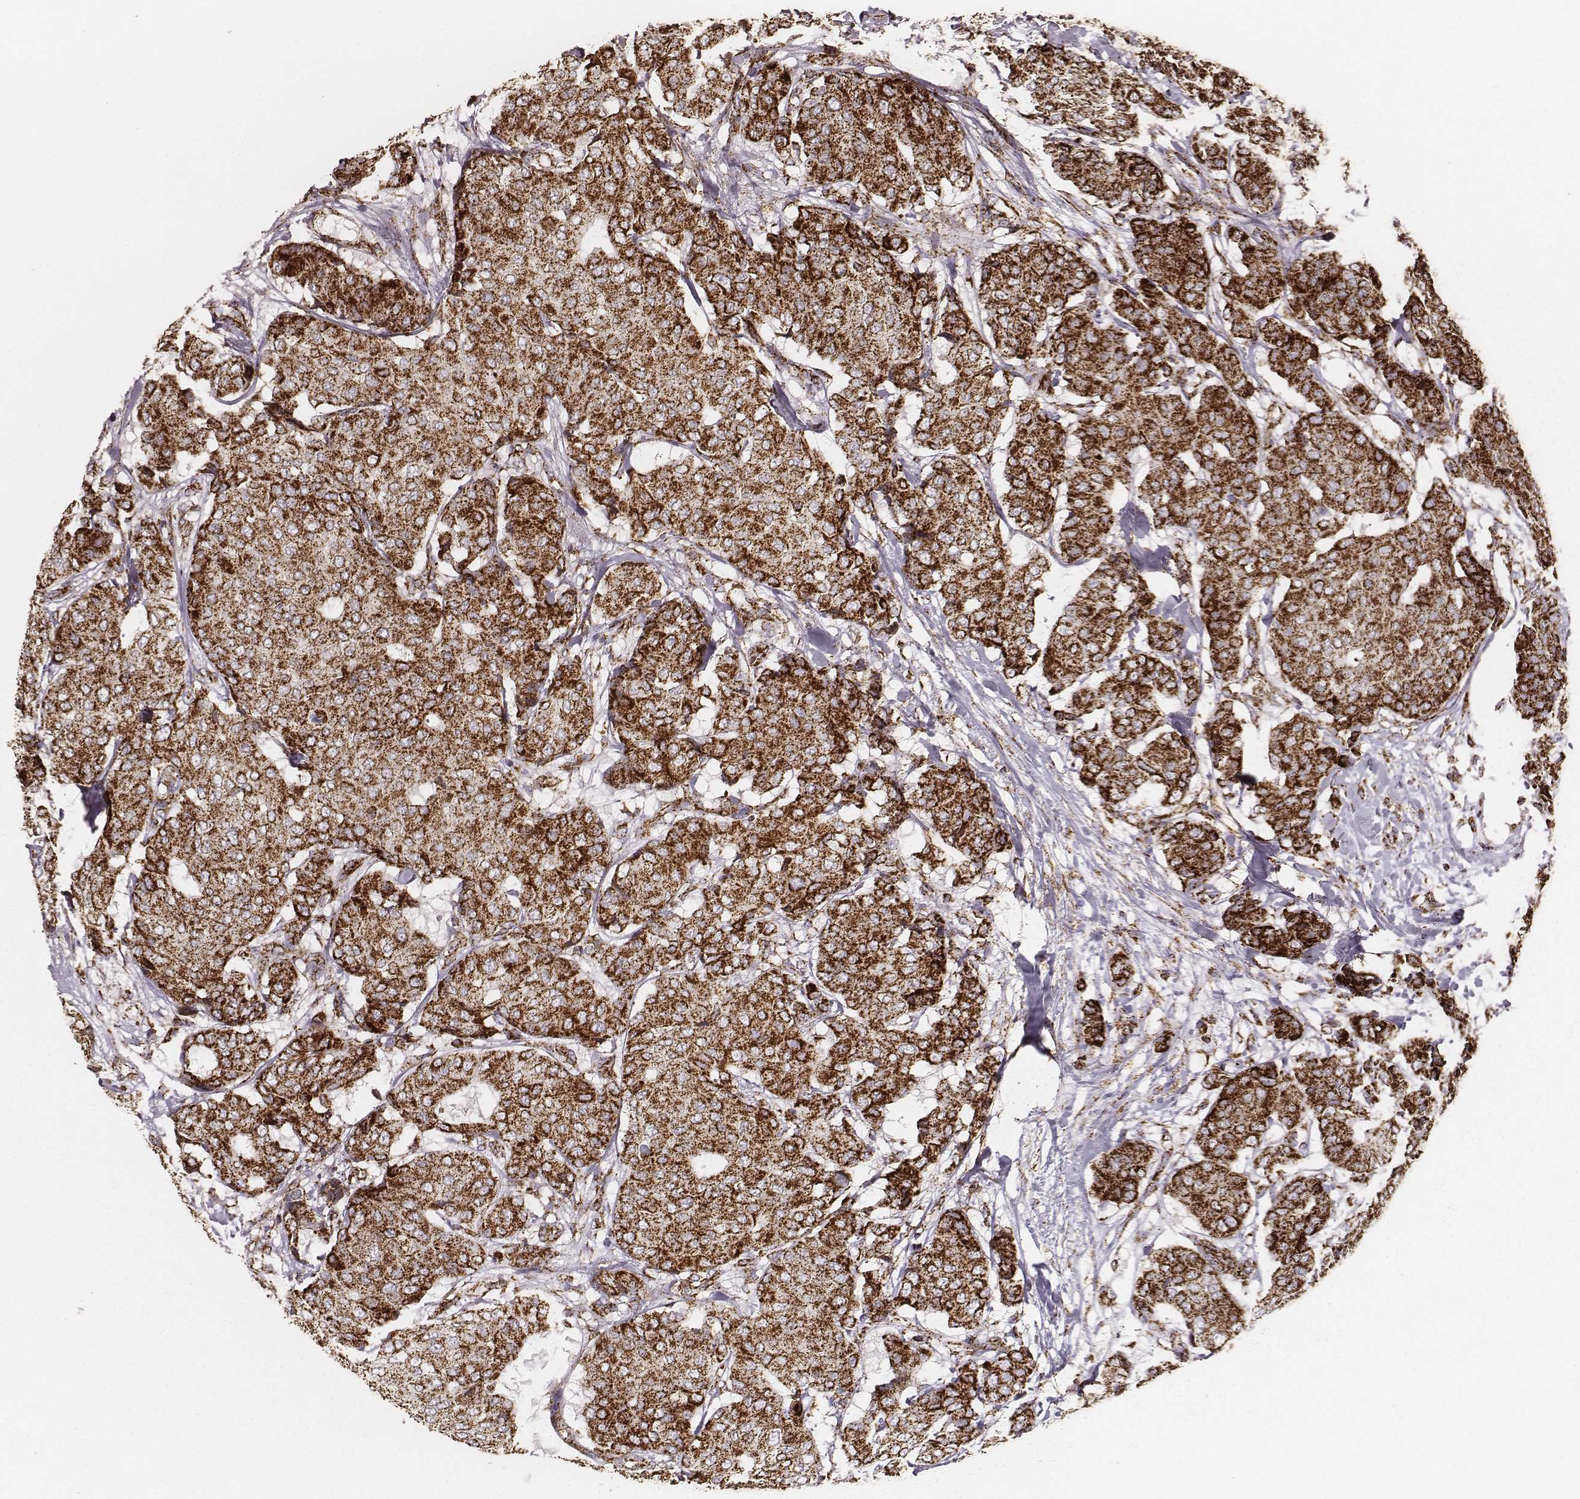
{"staining": {"intensity": "strong", "quantity": ">75%", "location": "cytoplasmic/membranous"}, "tissue": "breast cancer", "cell_type": "Tumor cells", "image_type": "cancer", "snomed": [{"axis": "morphology", "description": "Duct carcinoma"}, {"axis": "topography", "description": "Breast"}], "caption": "Strong cytoplasmic/membranous expression is seen in approximately >75% of tumor cells in breast cancer (infiltrating ductal carcinoma).", "gene": "TUFM", "patient": {"sex": "female", "age": 75}}